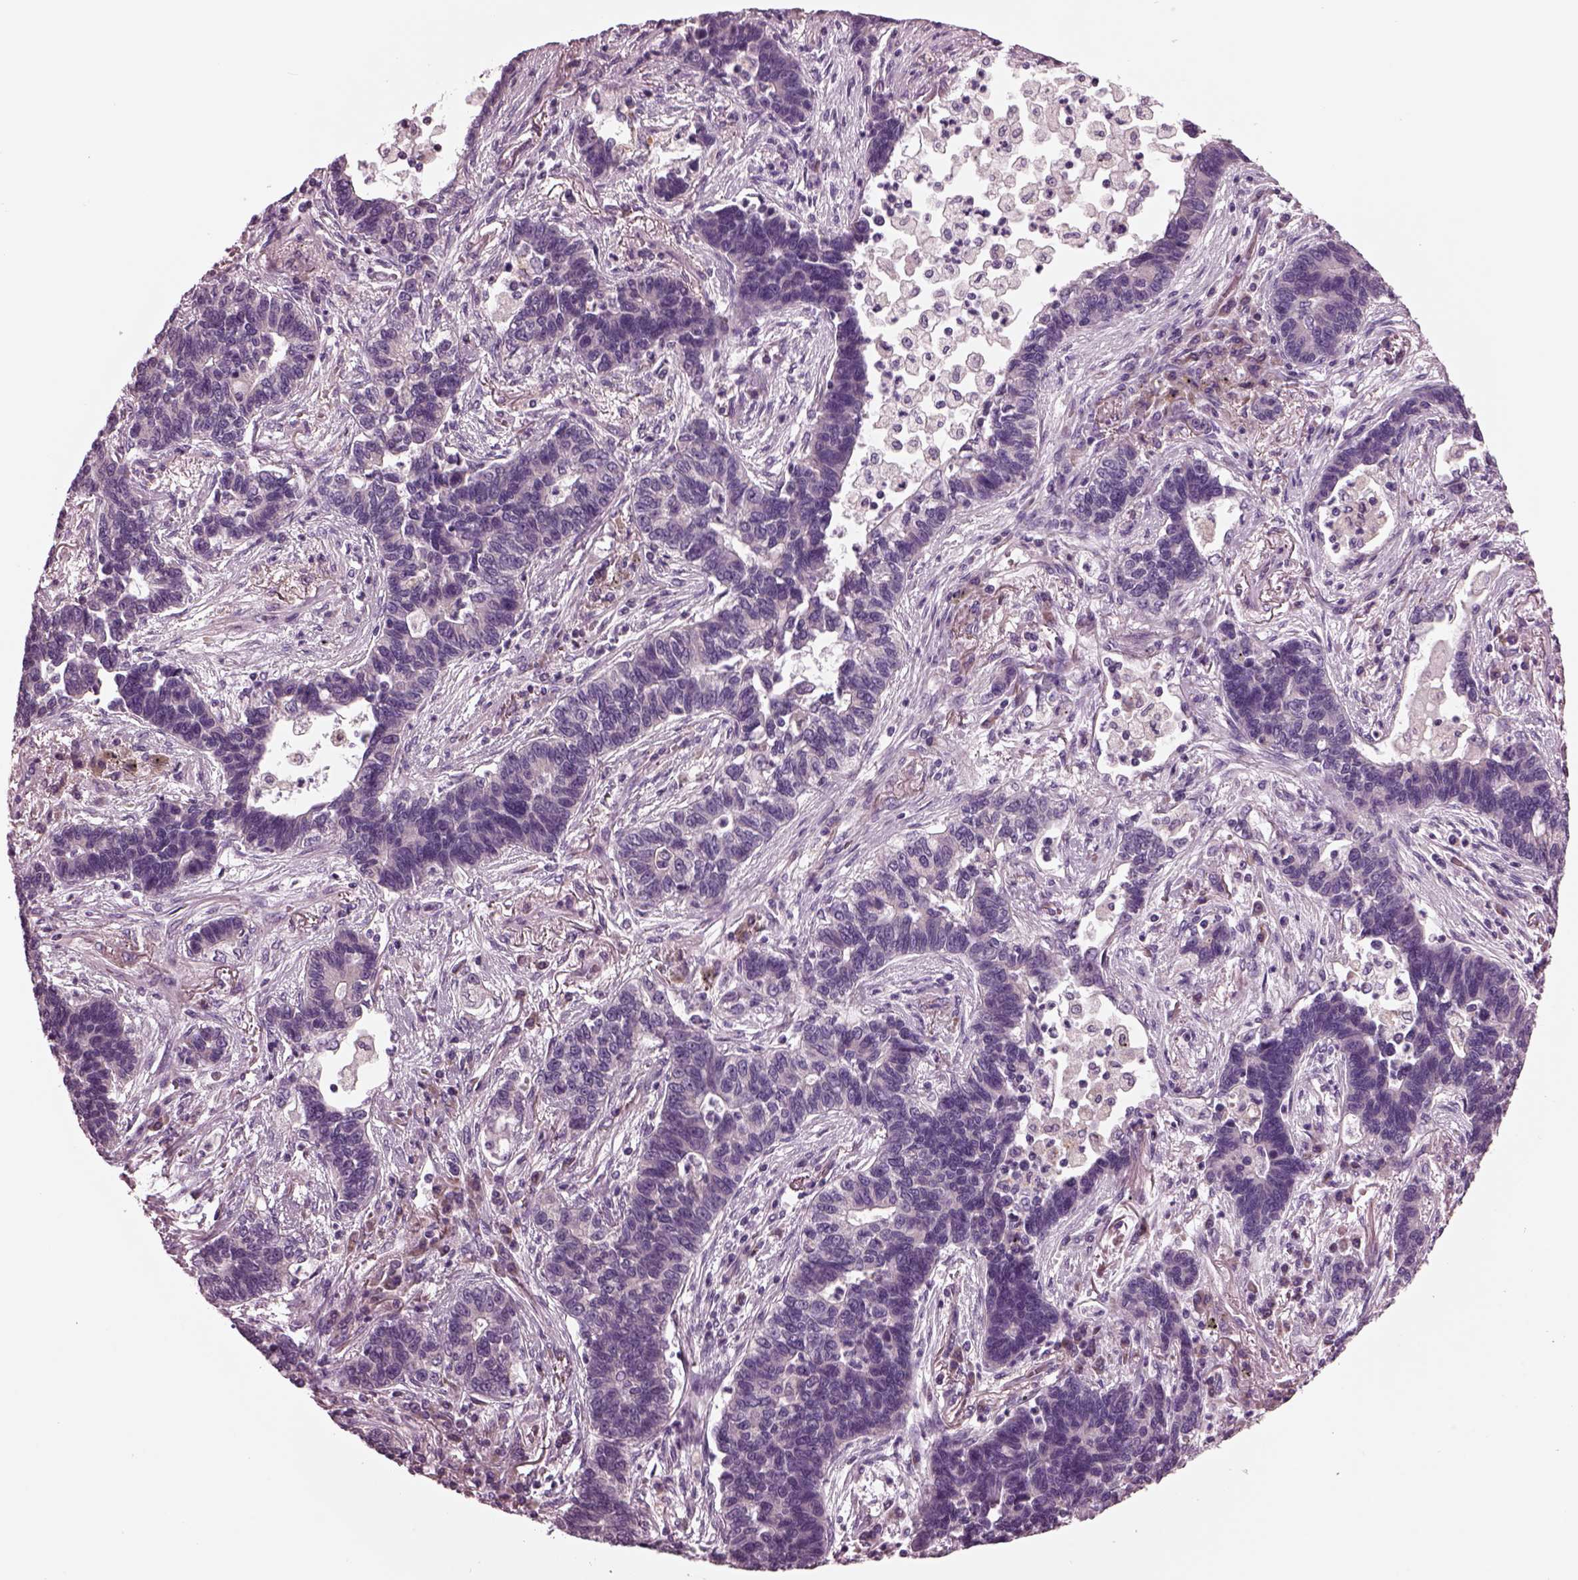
{"staining": {"intensity": "negative", "quantity": "none", "location": "none"}, "tissue": "lung cancer", "cell_type": "Tumor cells", "image_type": "cancer", "snomed": [{"axis": "morphology", "description": "Adenocarcinoma, NOS"}, {"axis": "topography", "description": "Lung"}], "caption": "Immunohistochemical staining of adenocarcinoma (lung) shows no significant expression in tumor cells. (Brightfield microscopy of DAB immunohistochemistry (IHC) at high magnification).", "gene": "AP4M1", "patient": {"sex": "female", "age": 57}}